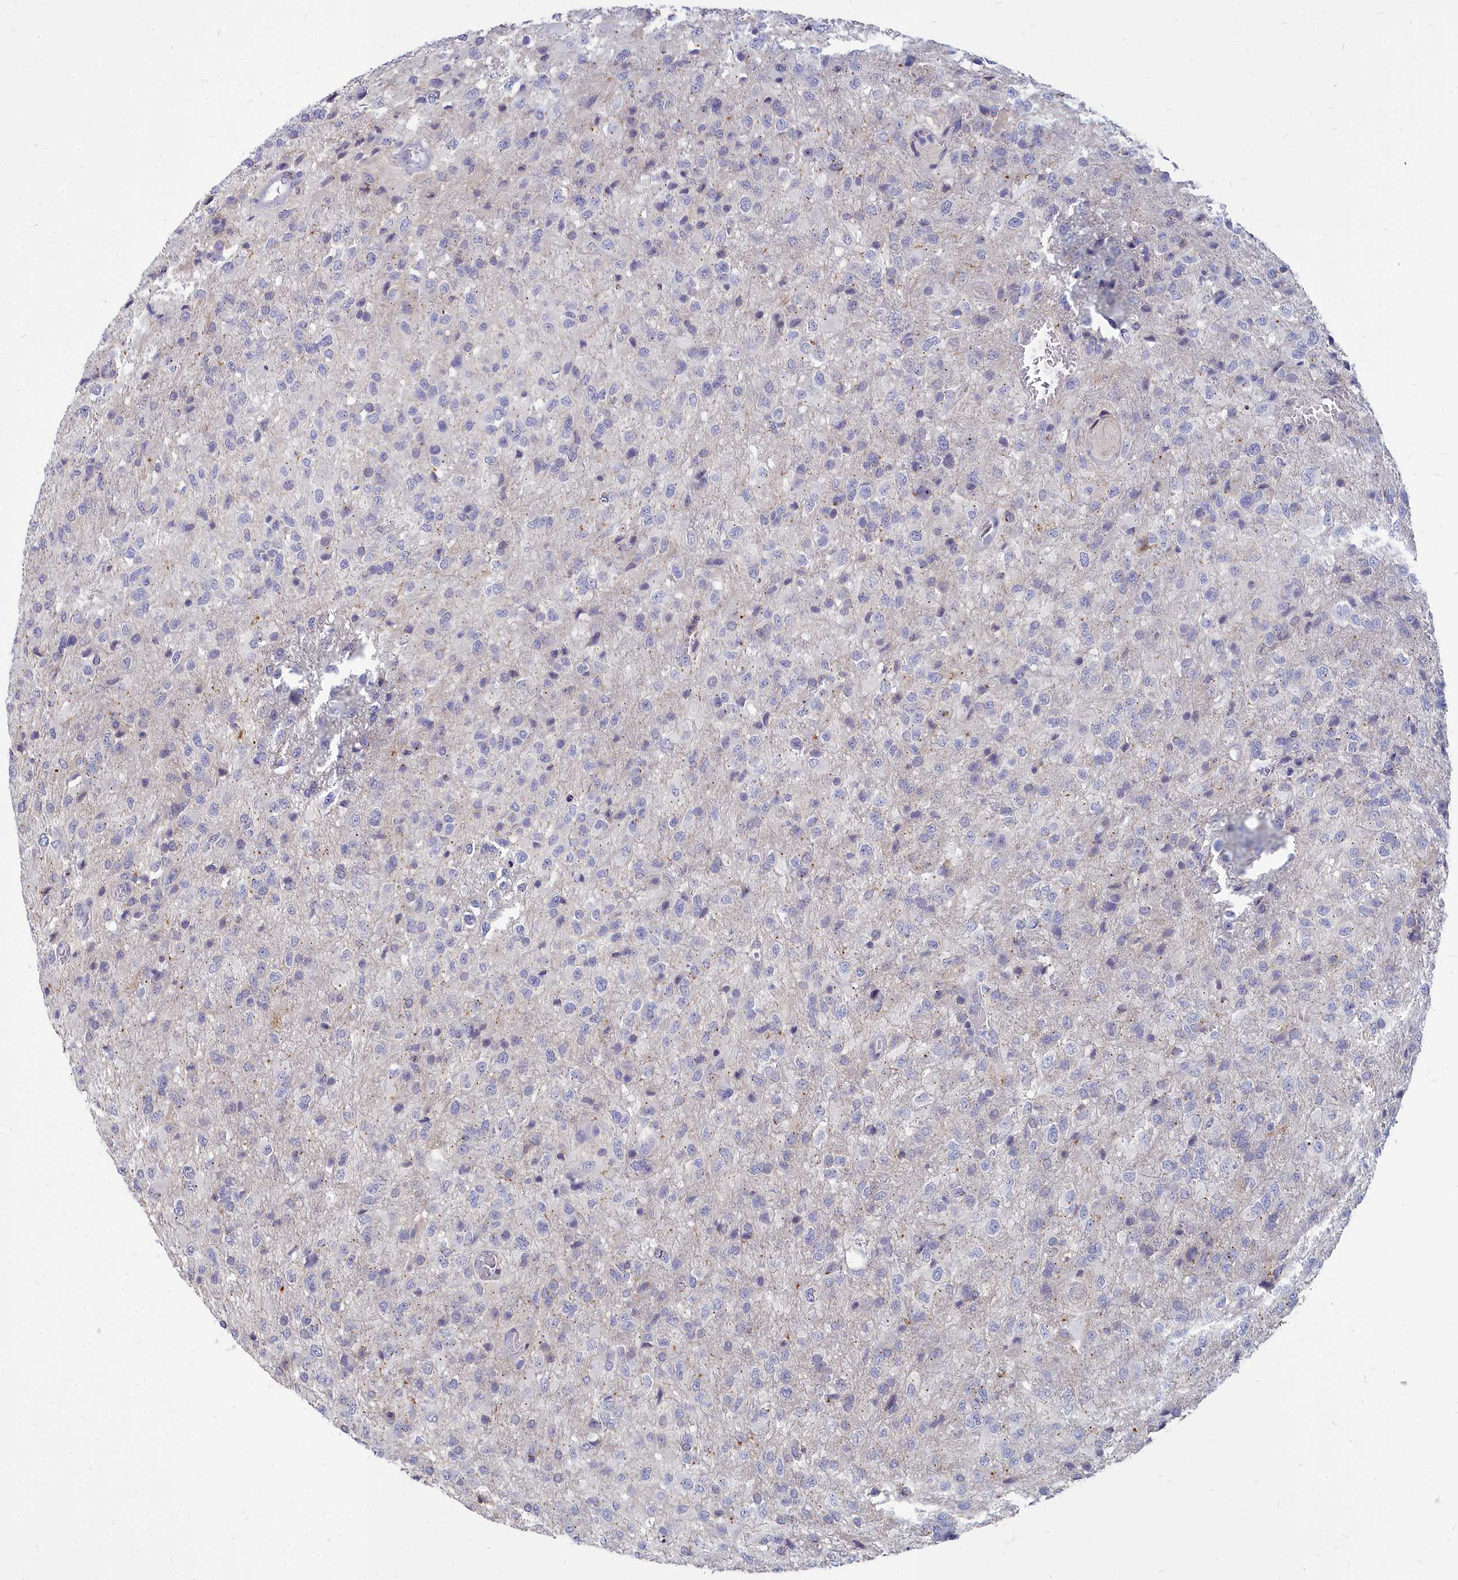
{"staining": {"intensity": "negative", "quantity": "none", "location": "none"}, "tissue": "glioma", "cell_type": "Tumor cells", "image_type": "cancer", "snomed": [{"axis": "morphology", "description": "Glioma, malignant, High grade"}, {"axis": "topography", "description": "Brain"}], "caption": "This is a micrograph of IHC staining of glioma, which shows no positivity in tumor cells.", "gene": "NOXA1", "patient": {"sex": "female", "age": 74}}